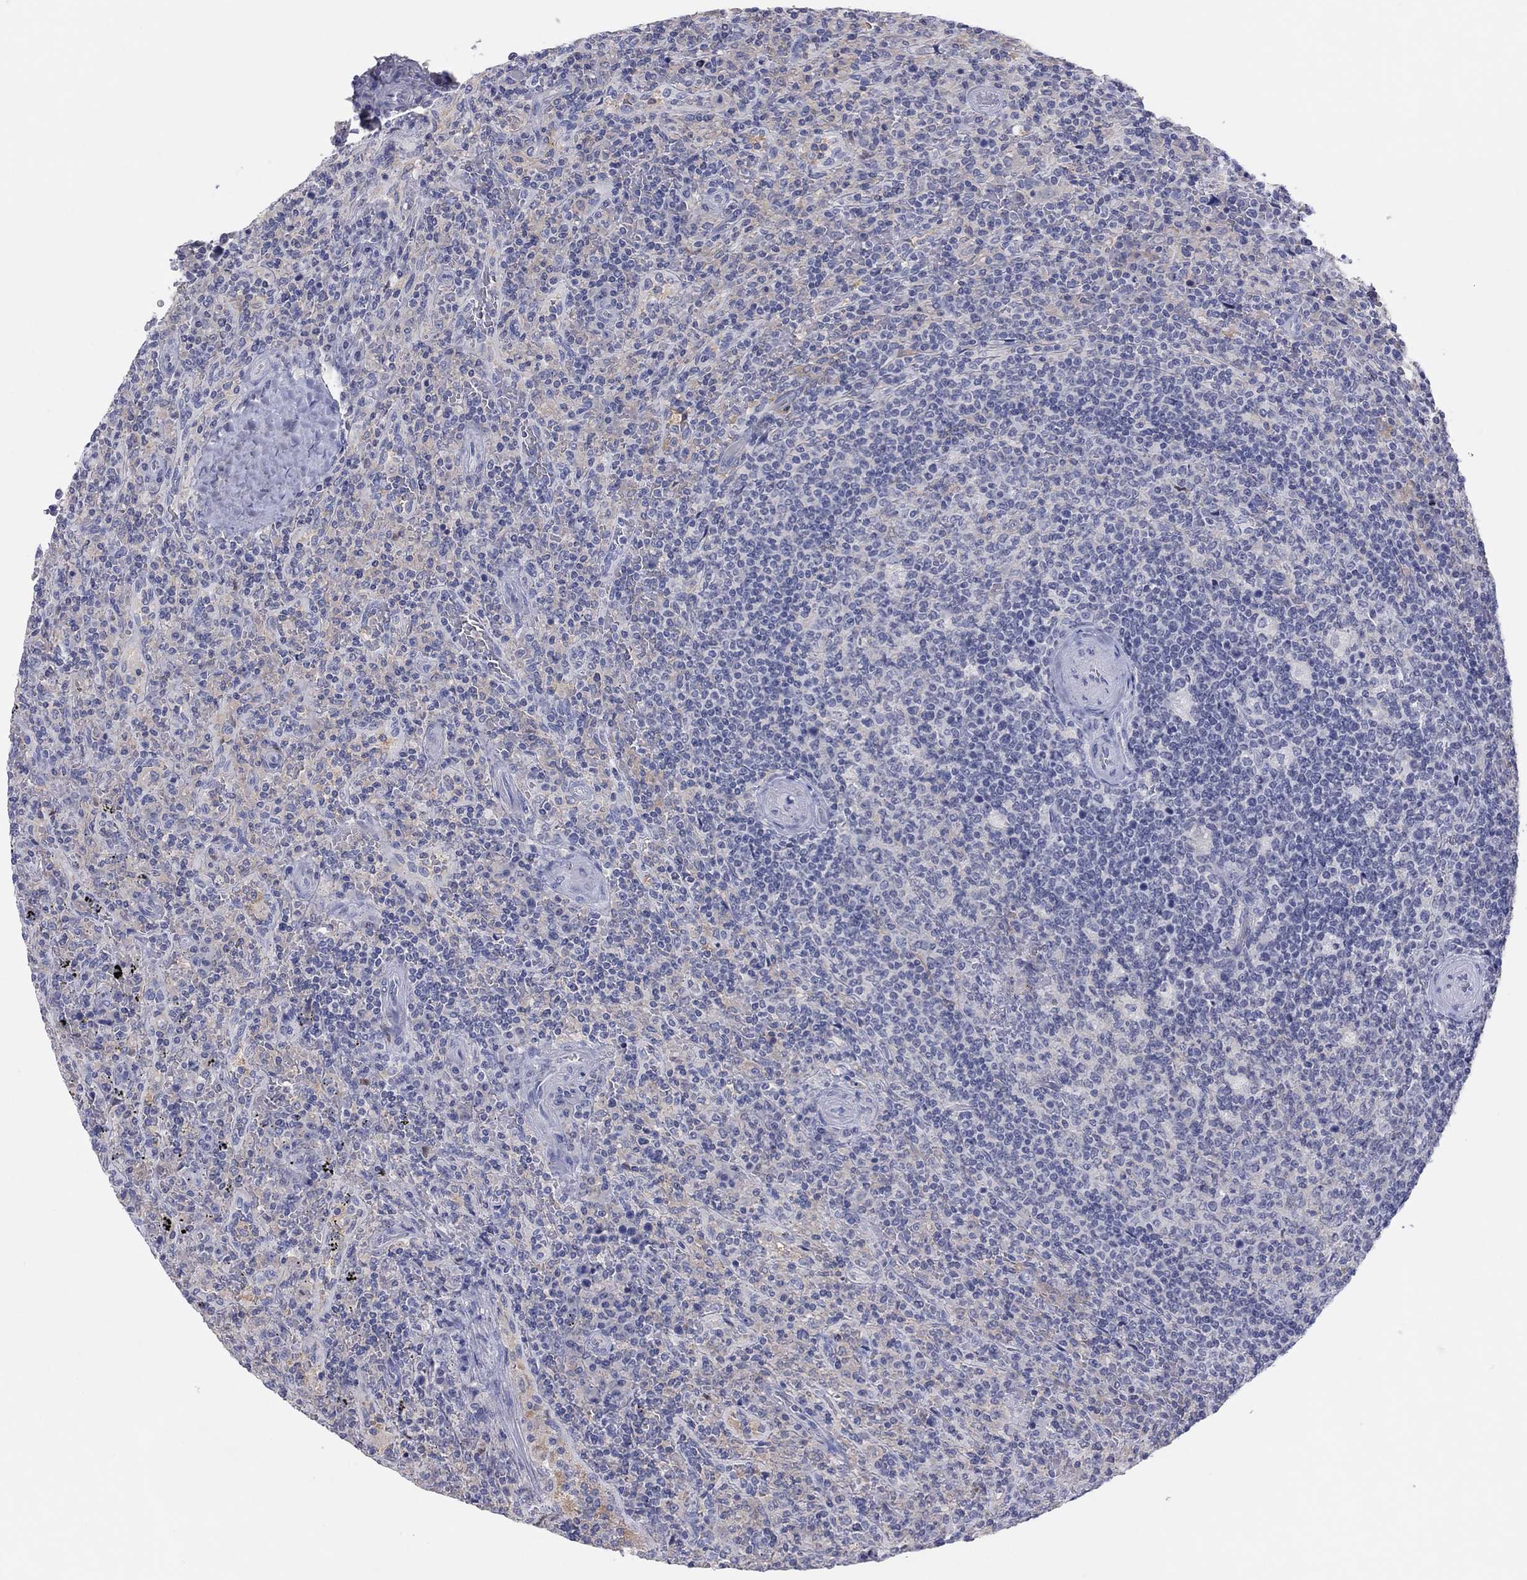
{"staining": {"intensity": "weak", "quantity": "25%-75%", "location": "cytoplasmic/membranous"}, "tissue": "lymphoma", "cell_type": "Tumor cells", "image_type": "cancer", "snomed": [{"axis": "morphology", "description": "Malignant lymphoma, non-Hodgkin's type, Low grade"}, {"axis": "topography", "description": "Spleen"}], "caption": "There is low levels of weak cytoplasmic/membranous positivity in tumor cells of low-grade malignant lymphoma, non-Hodgkin's type, as demonstrated by immunohistochemical staining (brown color).", "gene": "CPNE6", "patient": {"sex": "male", "age": 62}}